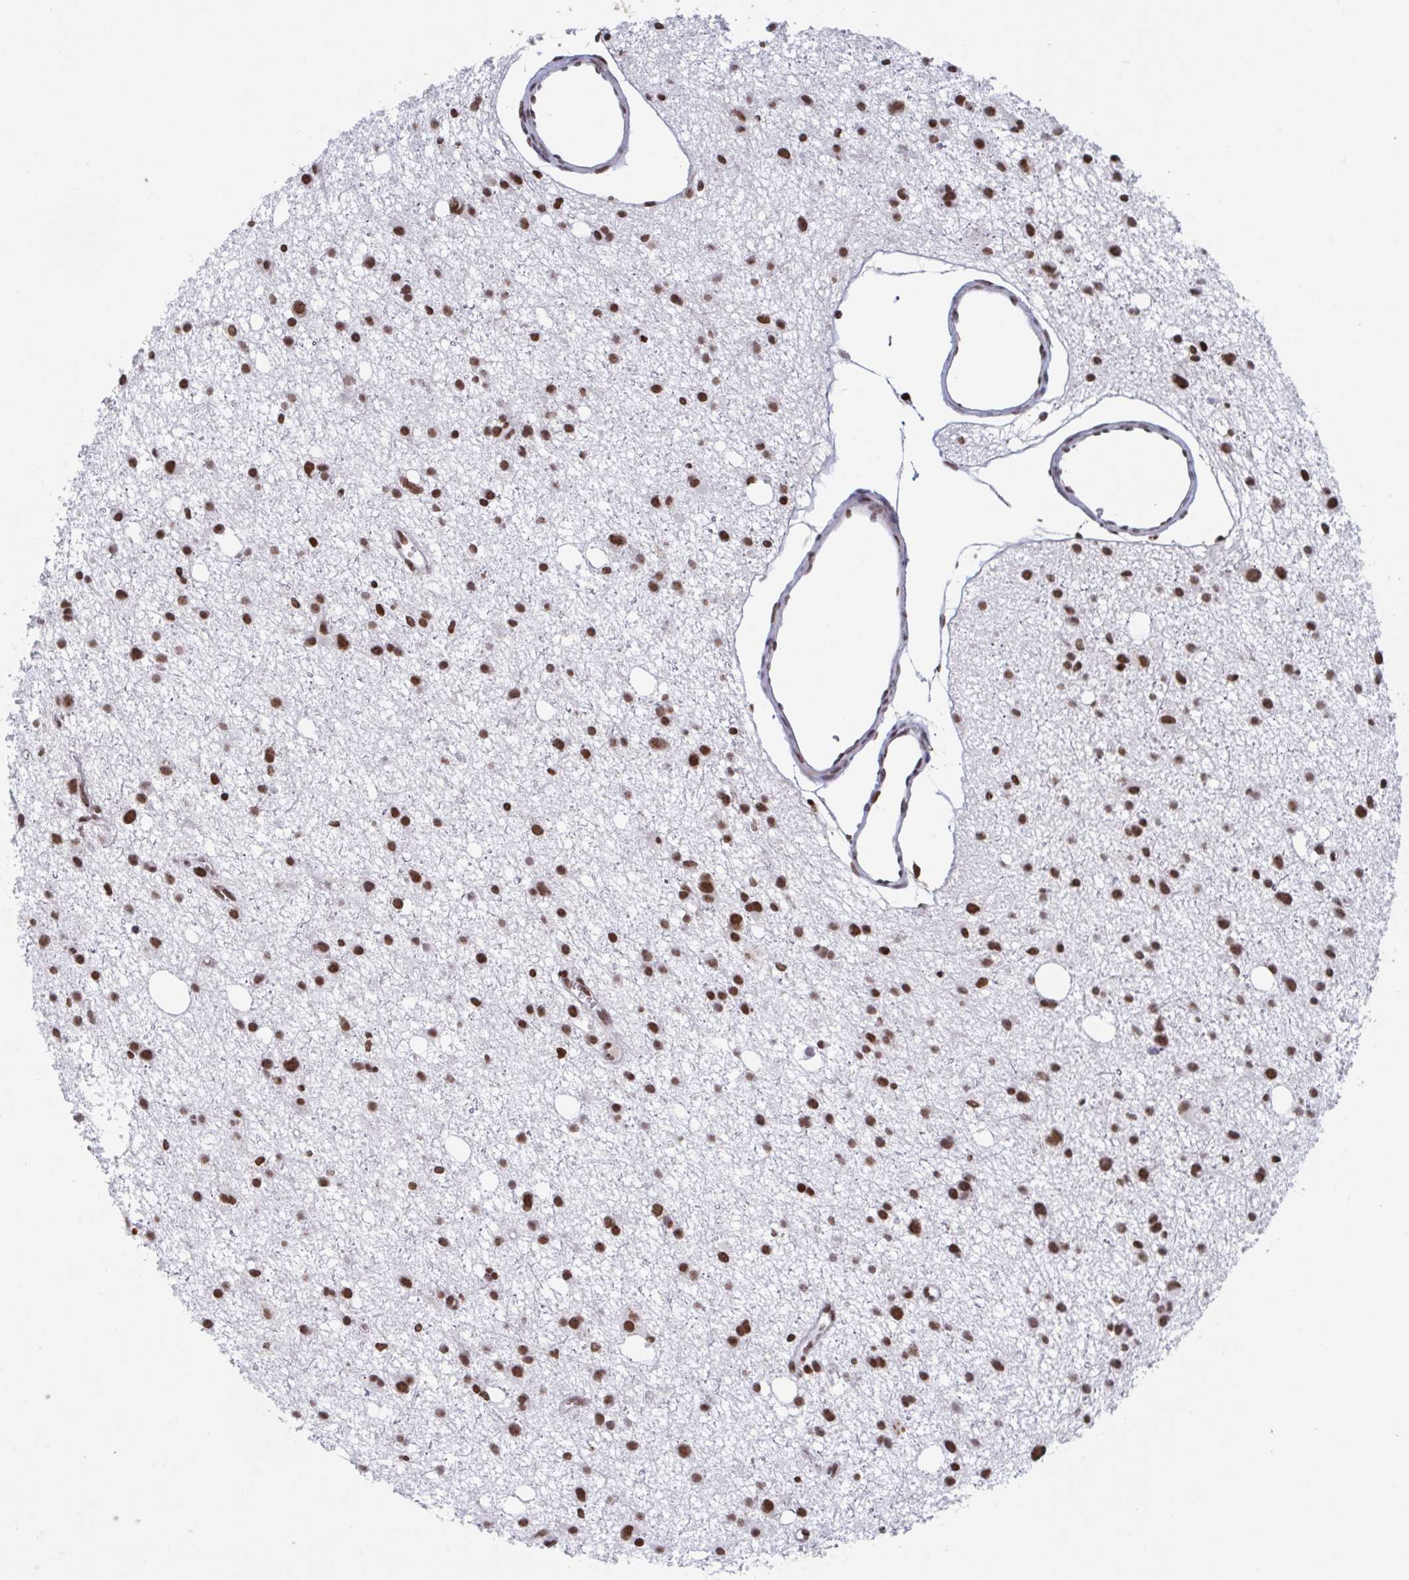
{"staining": {"intensity": "strong", "quantity": ">75%", "location": "nuclear"}, "tissue": "glioma", "cell_type": "Tumor cells", "image_type": "cancer", "snomed": [{"axis": "morphology", "description": "Glioma, malignant, High grade"}, {"axis": "topography", "description": "Brain"}], "caption": "Immunohistochemistry (IHC) photomicrograph of human malignant high-grade glioma stained for a protein (brown), which reveals high levels of strong nuclear staining in approximately >75% of tumor cells.", "gene": "ZNF607", "patient": {"sex": "male", "age": 23}}